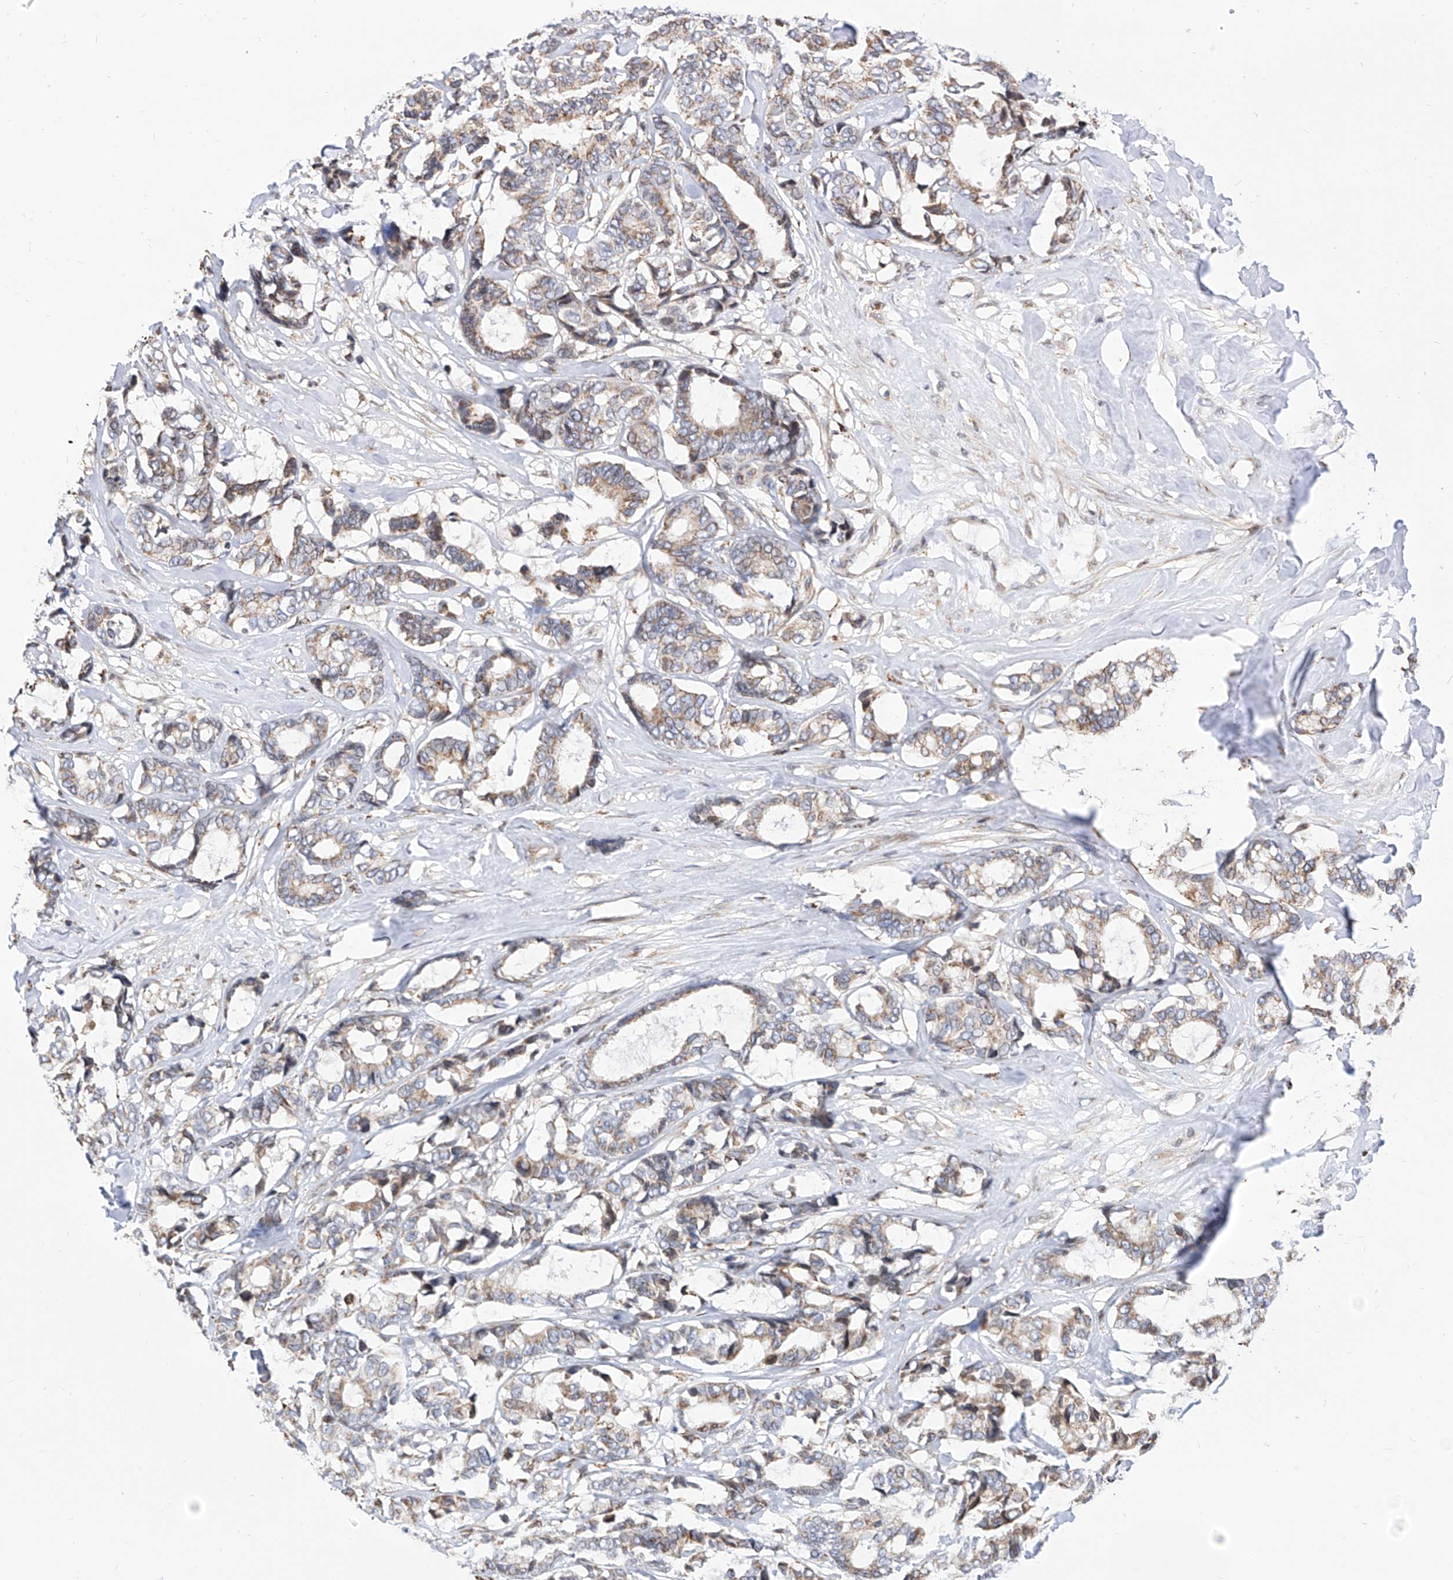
{"staining": {"intensity": "weak", "quantity": ">75%", "location": "cytoplasmic/membranous"}, "tissue": "breast cancer", "cell_type": "Tumor cells", "image_type": "cancer", "snomed": [{"axis": "morphology", "description": "Duct carcinoma"}, {"axis": "topography", "description": "Breast"}], "caption": "Brown immunohistochemical staining in human infiltrating ductal carcinoma (breast) displays weak cytoplasmic/membranous staining in about >75% of tumor cells.", "gene": "TTLL8", "patient": {"sex": "female", "age": 87}}